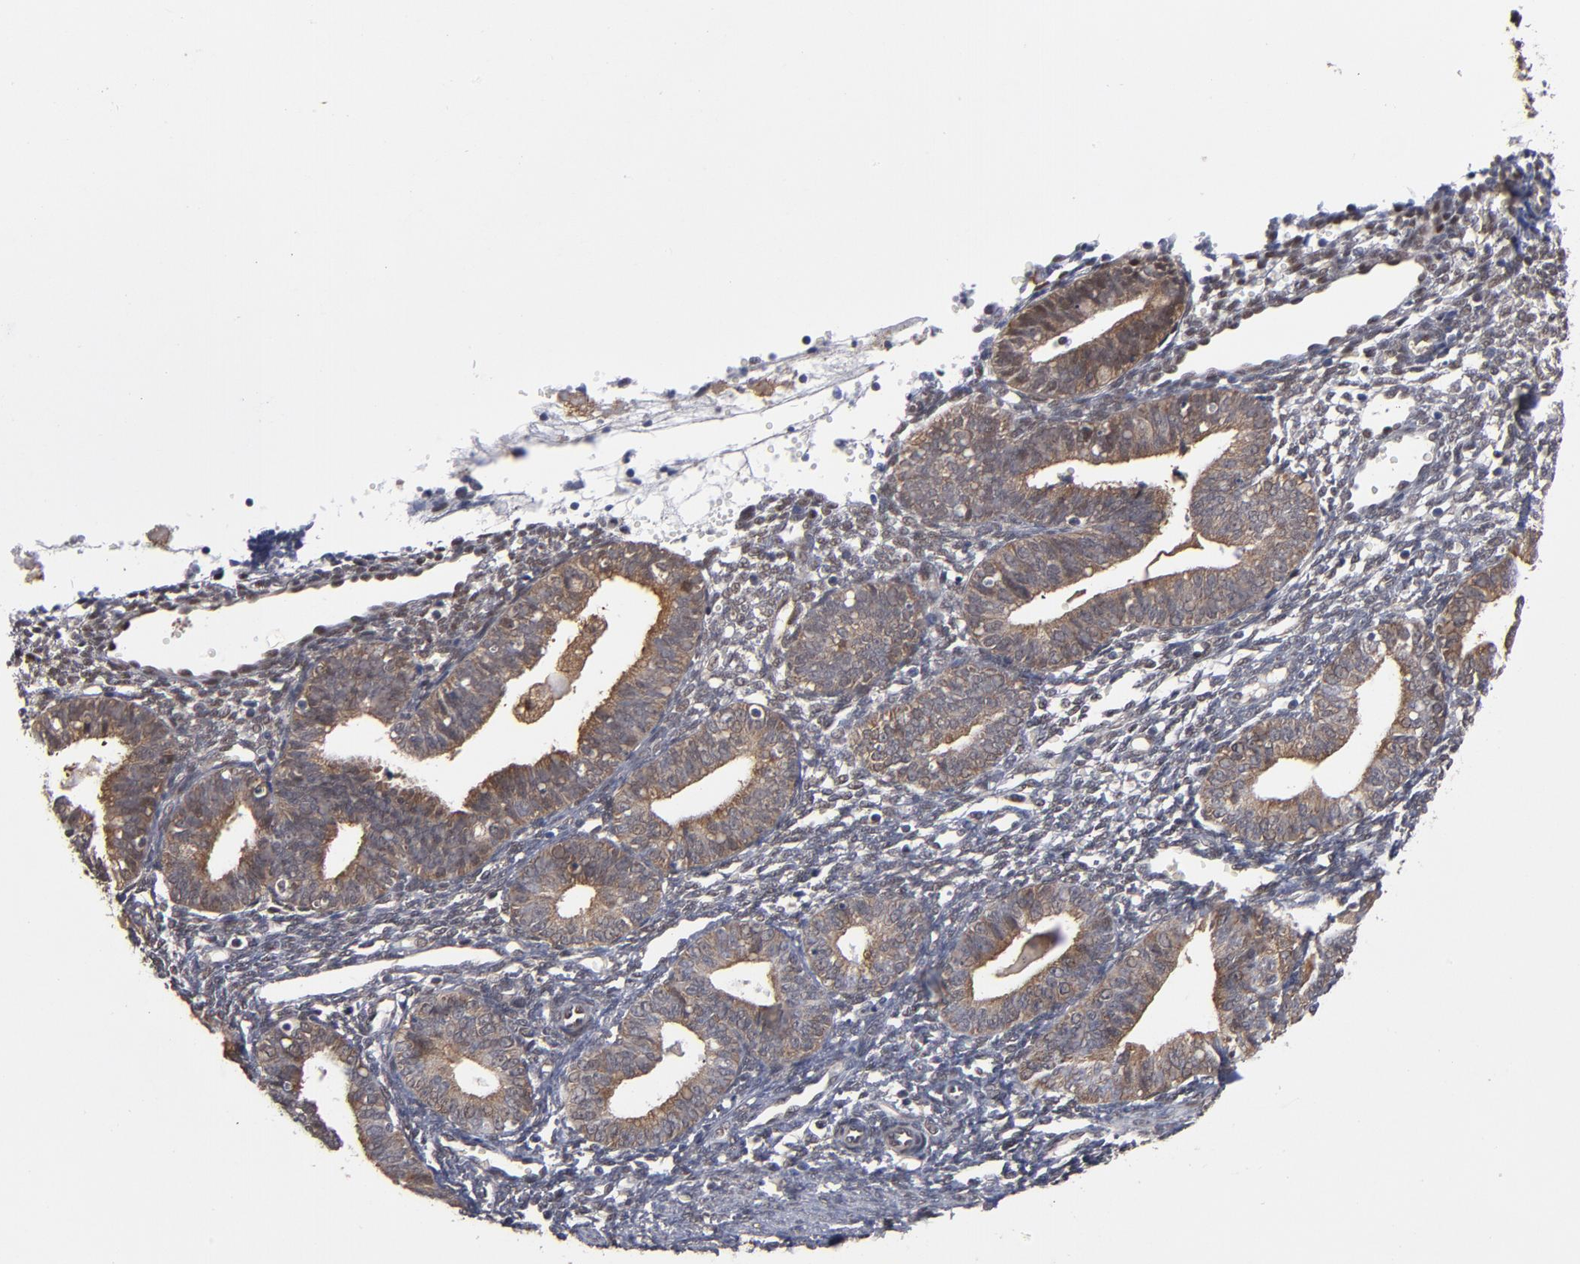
{"staining": {"intensity": "weak", "quantity": "25%-75%", "location": "nuclear"}, "tissue": "endometrium", "cell_type": "Cells in endometrial stroma", "image_type": "normal", "snomed": [{"axis": "morphology", "description": "Normal tissue, NOS"}, {"axis": "topography", "description": "Endometrium"}], "caption": "Protein positivity by immunohistochemistry (IHC) reveals weak nuclear positivity in approximately 25%-75% of cells in endometrial stroma in normal endometrium. (IHC, brightfield microscopy, high magnification).", "gene": "HUWE1", "patient": {"sex": "female", "age": 61}}